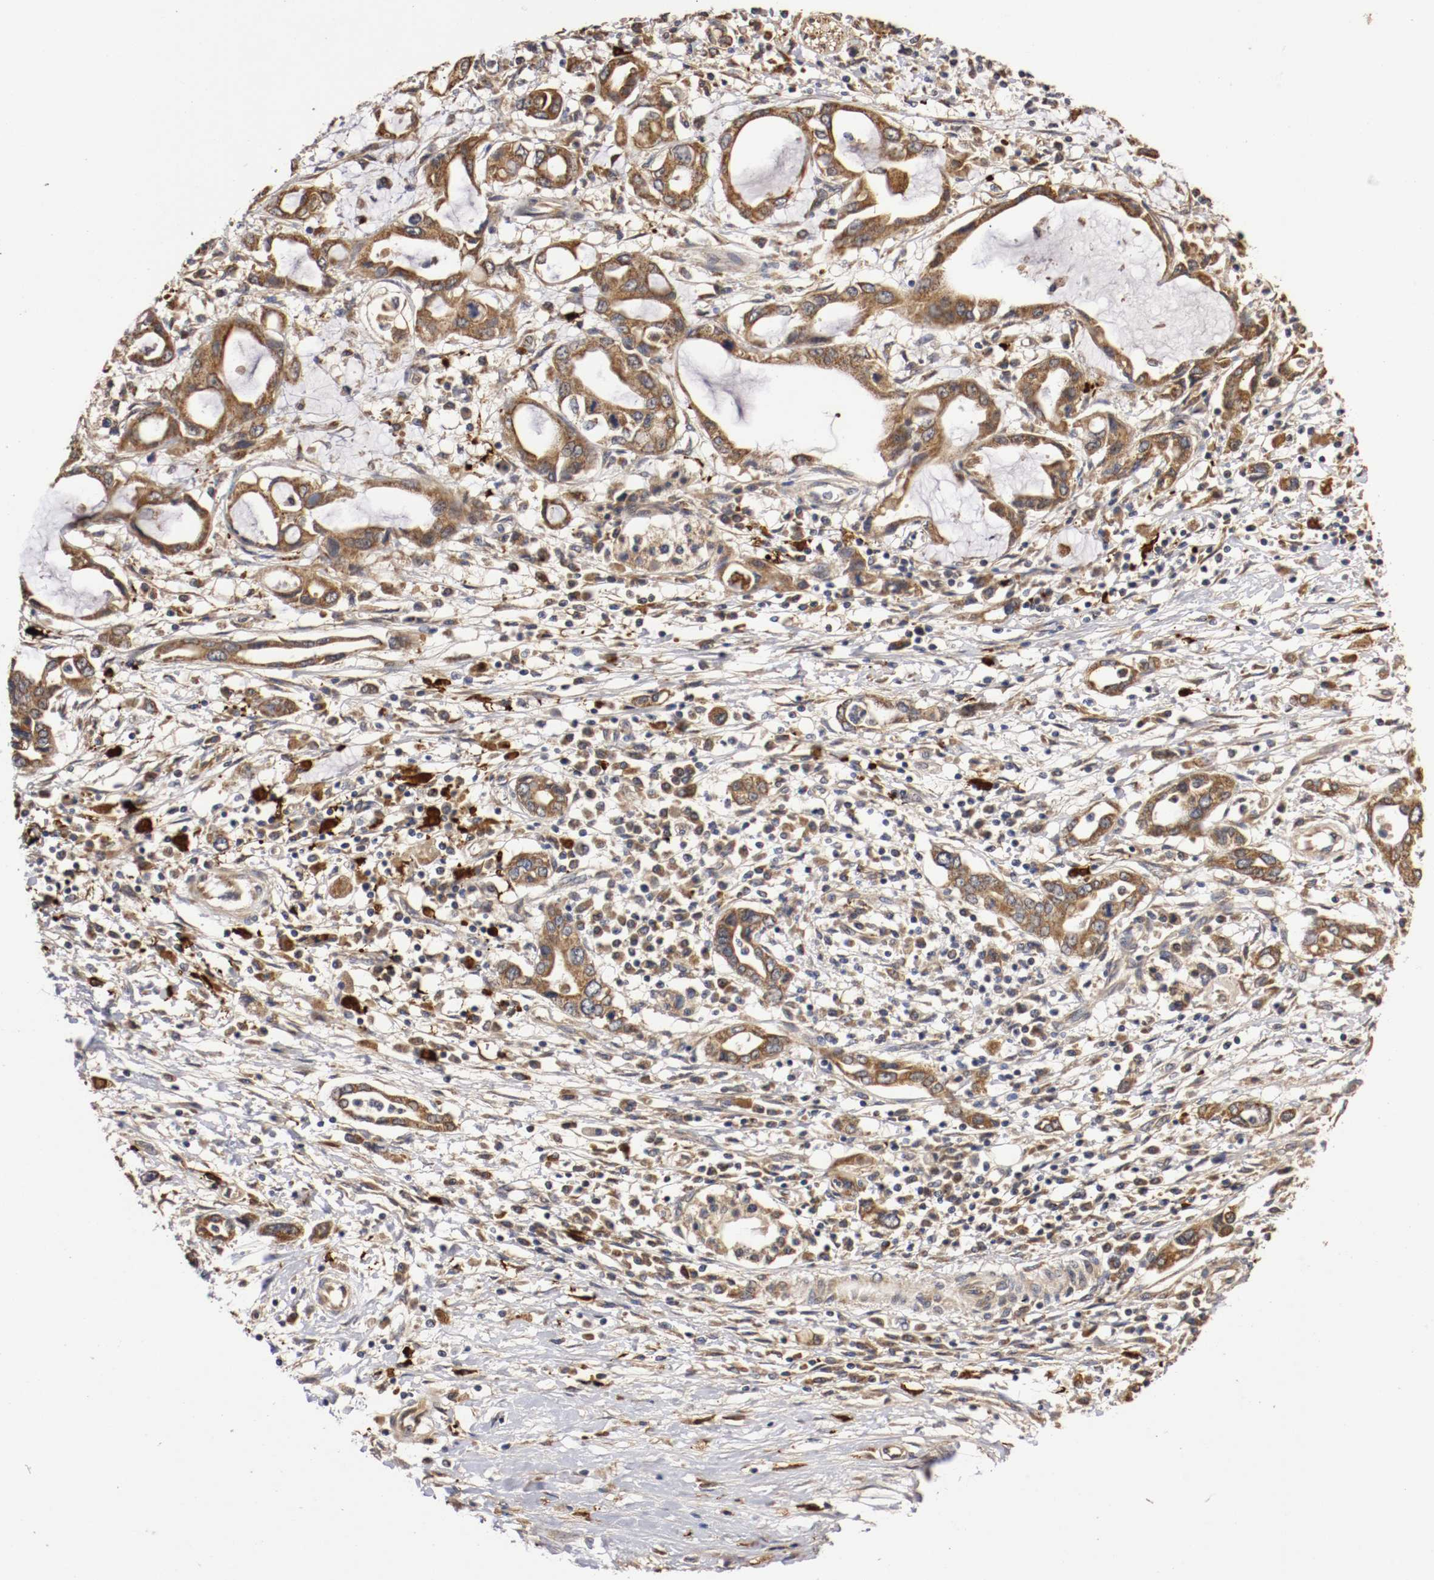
{"staining": {"intensity": "moderate", "quantity": ">75%", "location": "cytoplasmic/membranous"}, "tissue": "pancreatic cancer", "cell_type": "Tumor cells", "image_type": "cancer", "snomed": [{"axis": "morphology", "description": "Adenocarcinoma, NOS"}, {"axis": "topography", "description": "Pancreas"}], "caption": "Immunohistochemical staining of human pancreatic cancer demonstrates medium levels of moderate cytoplasmic/membranous positivity in approximately >75% of tumor cells. (DAB = brown stain, brightfield microscopy at high magnification).", "gene": "VEZT", "patient": {"sex": "female", "age": 57}}